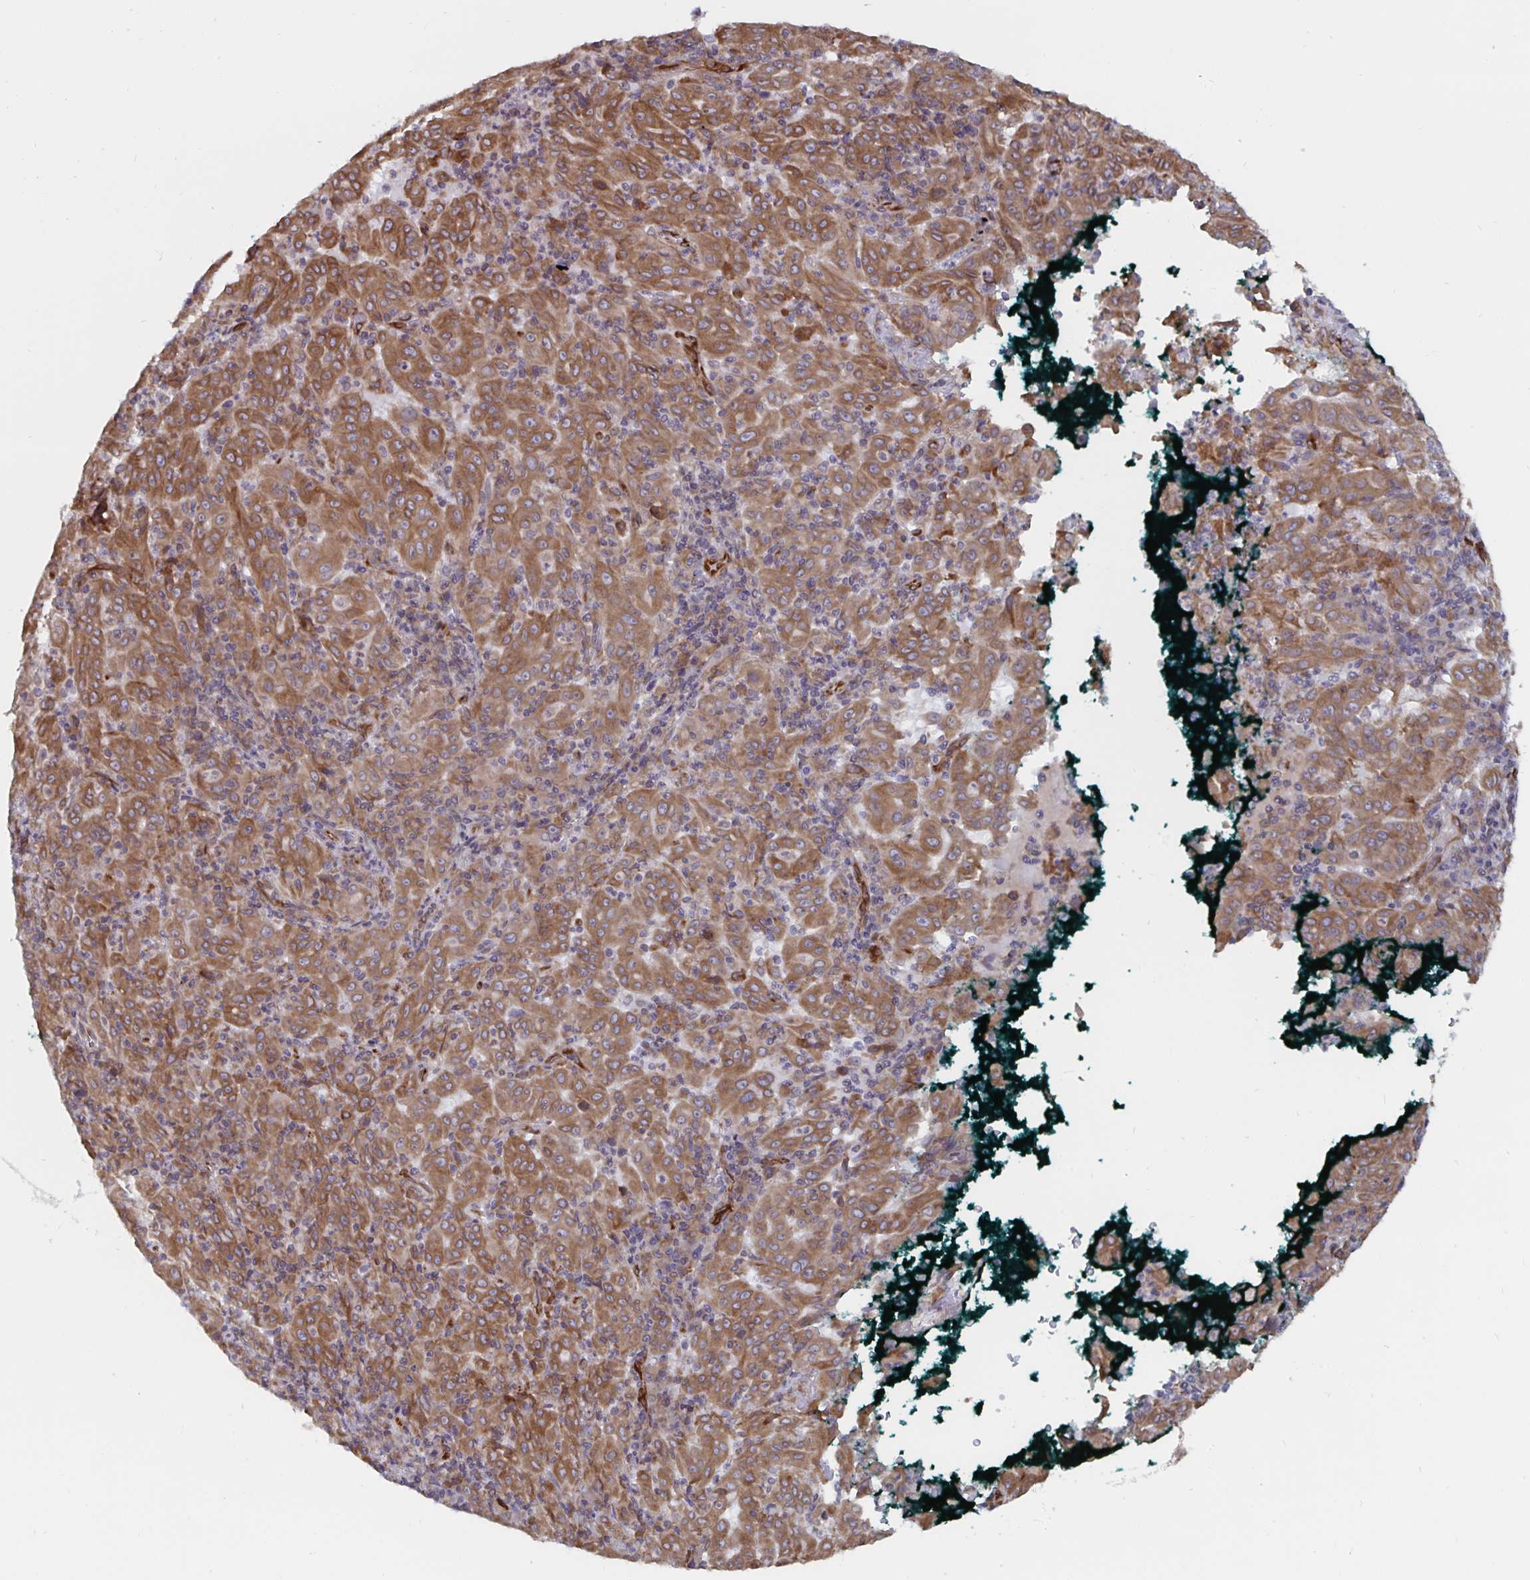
{"staining": {"intensity": "moderate", "quantity": ">75%", "location": "cytoplasmic/membranous"}, "tissue": "pancreatic cancer", "cell_type": "Tumor cells", "image_type": "cancer", "snomed": [{"axis": "morphology", "description": "Adenocarcinoma, NOS"}, {"axis": "topography", "description": "Pancreas"}], "caption": "This micrograph shows immunohistochemistry (IHC) staining of pancreatic cancer (adenocarcinoma), with medium moderate cytoplasmic/membranous expression in about >75% of tumor cells.", "gene": "BCAP29", "patient": {"sex": "male", "age": 63}}